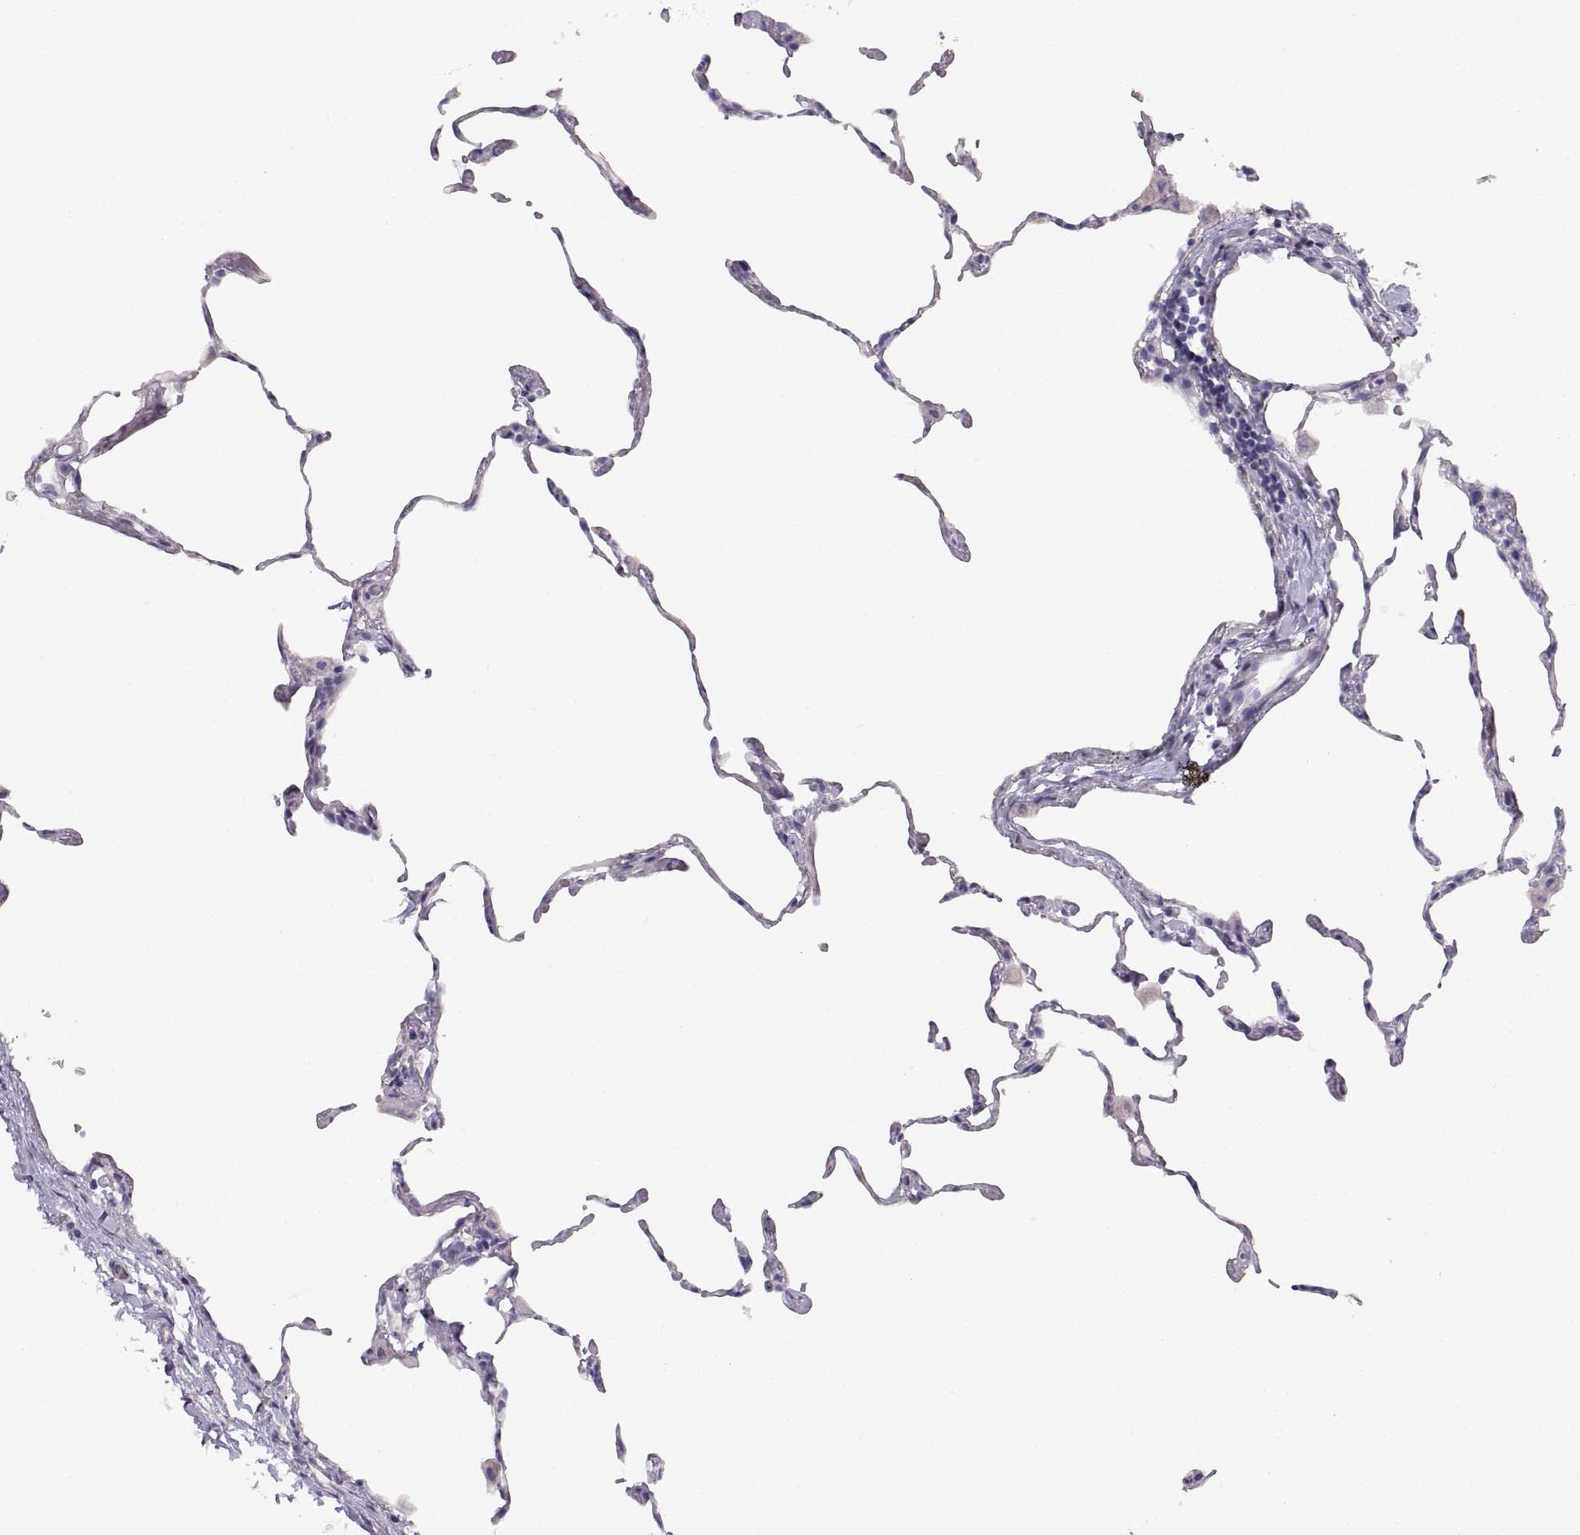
{"staining": {"intensity": "negative", "quantity": "none", "location": "none"}, "tissue": "lung", "cell_type": "Alveolar cells", "image_type": "normal", "snomed": [{"axis": "morphology", "description": "Normal tissue, NOS"}, {"axis": "topography", "description": "Lung"}], "caption": "Immunohistochemical staining of normal human lung demonstrates no significant staining in alveolar cells. (DAB (3,3'-diaminobenzidine) immunohistochemistry (IHC) with hematoxylin counter stain).", "gene": "CRYBB3", "patient": {"sex": "female", "age": 57}}